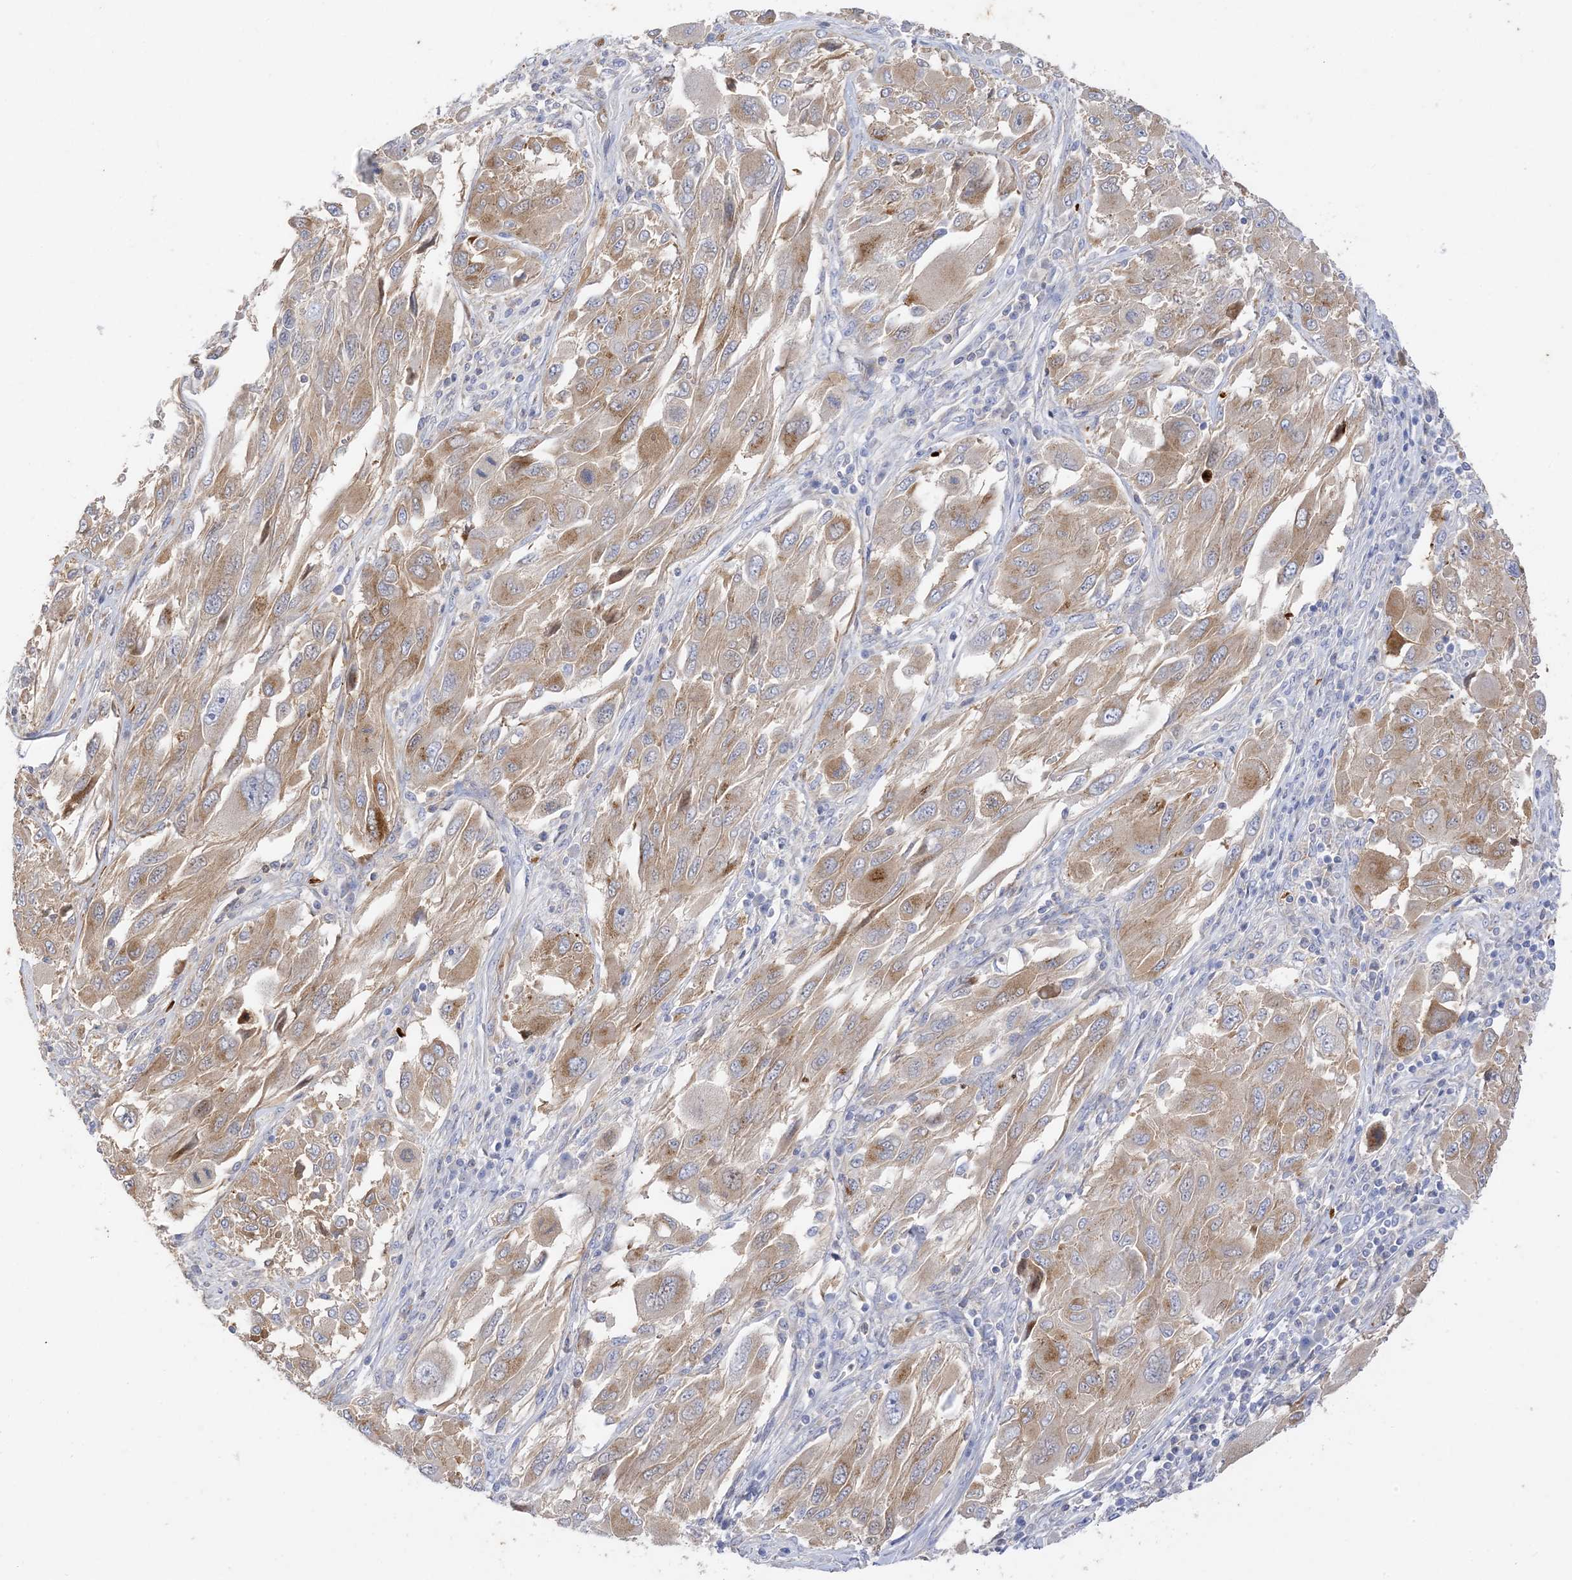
{"staining": {"intensity": "moderate", "quantity": ">75%", "location": "cytoplasmic/membranous"}, "tissue": "melanoma", "cell_type": "Tumor cells", "image_type": "cancer", "snomed": [{"axis": "morphology", "description": "Malignant melanoma, NOS"}, {"axis": "topography", "description": "Skin"}], "caption": "An IHC histopathology image of neoplastic tissue is shown. Protein staining in brown labels moderate cytoplasmic/membranous positivity in melanoma within tumor cells. Nuclei are stained in blue.", "gene": "ARV1", "patient": {"sex": "female", "age": 91}}